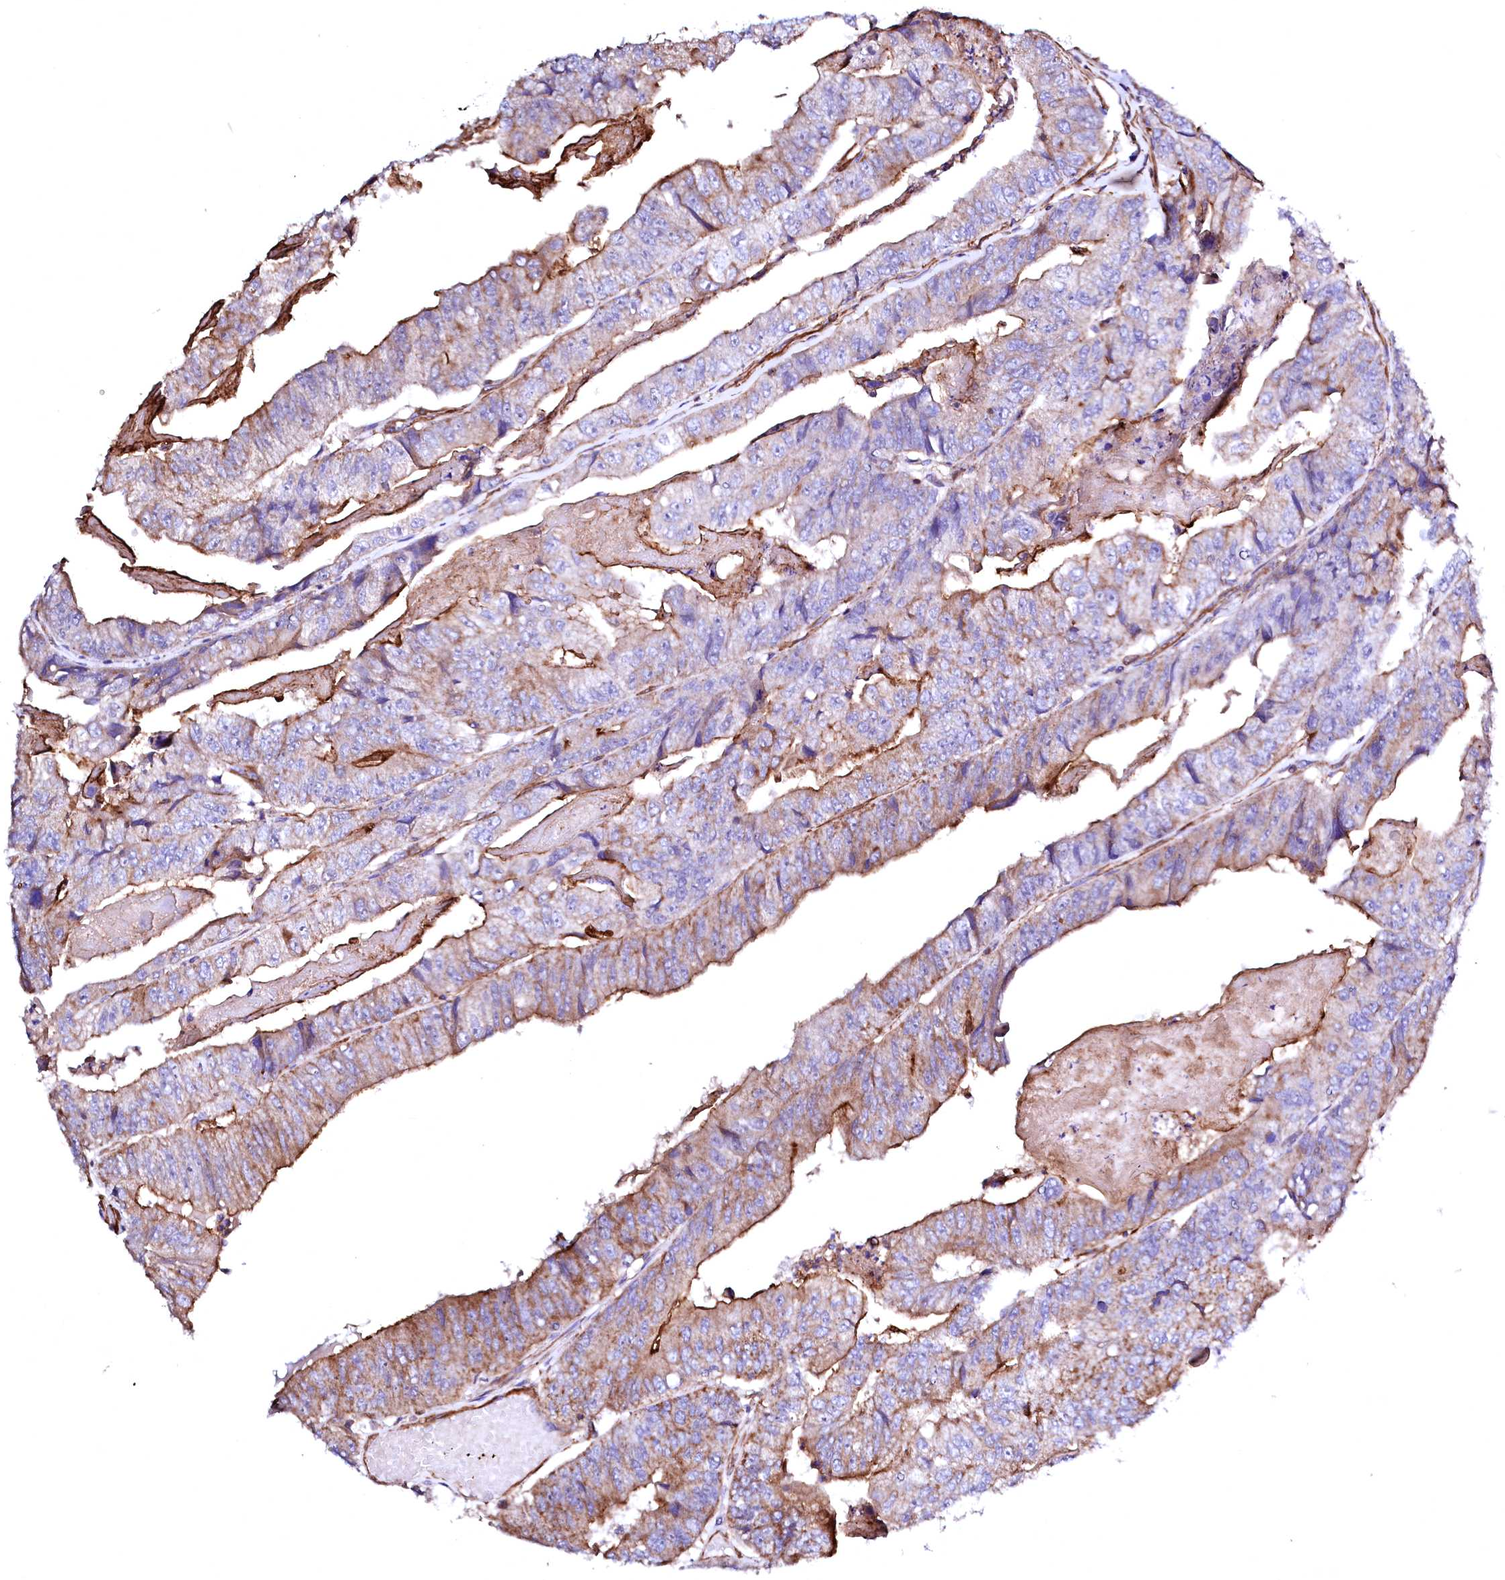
{"staining": {"intensity": "moderate", "quantity": "25%-75%", "location": "cytoplasmic/membranous"}, "tissue": "colorectal cancer", "cell_type": "Tumor cells", "image_type": "cancer", "snomed": [{"axis": "morphology", "description": "Adenocarcinoma, NOS"}, {"axis": "topography", "description": "Colon"}], "caption": "Immunohistochemical staining of colorectal adenocarcinoma exhibits medium levels of moderate cytoplasmic/membranous positivity in about 25%-75% of tumor cells.", "gene": "GPR176", "patient": {"sex": "female", "age": 67}}